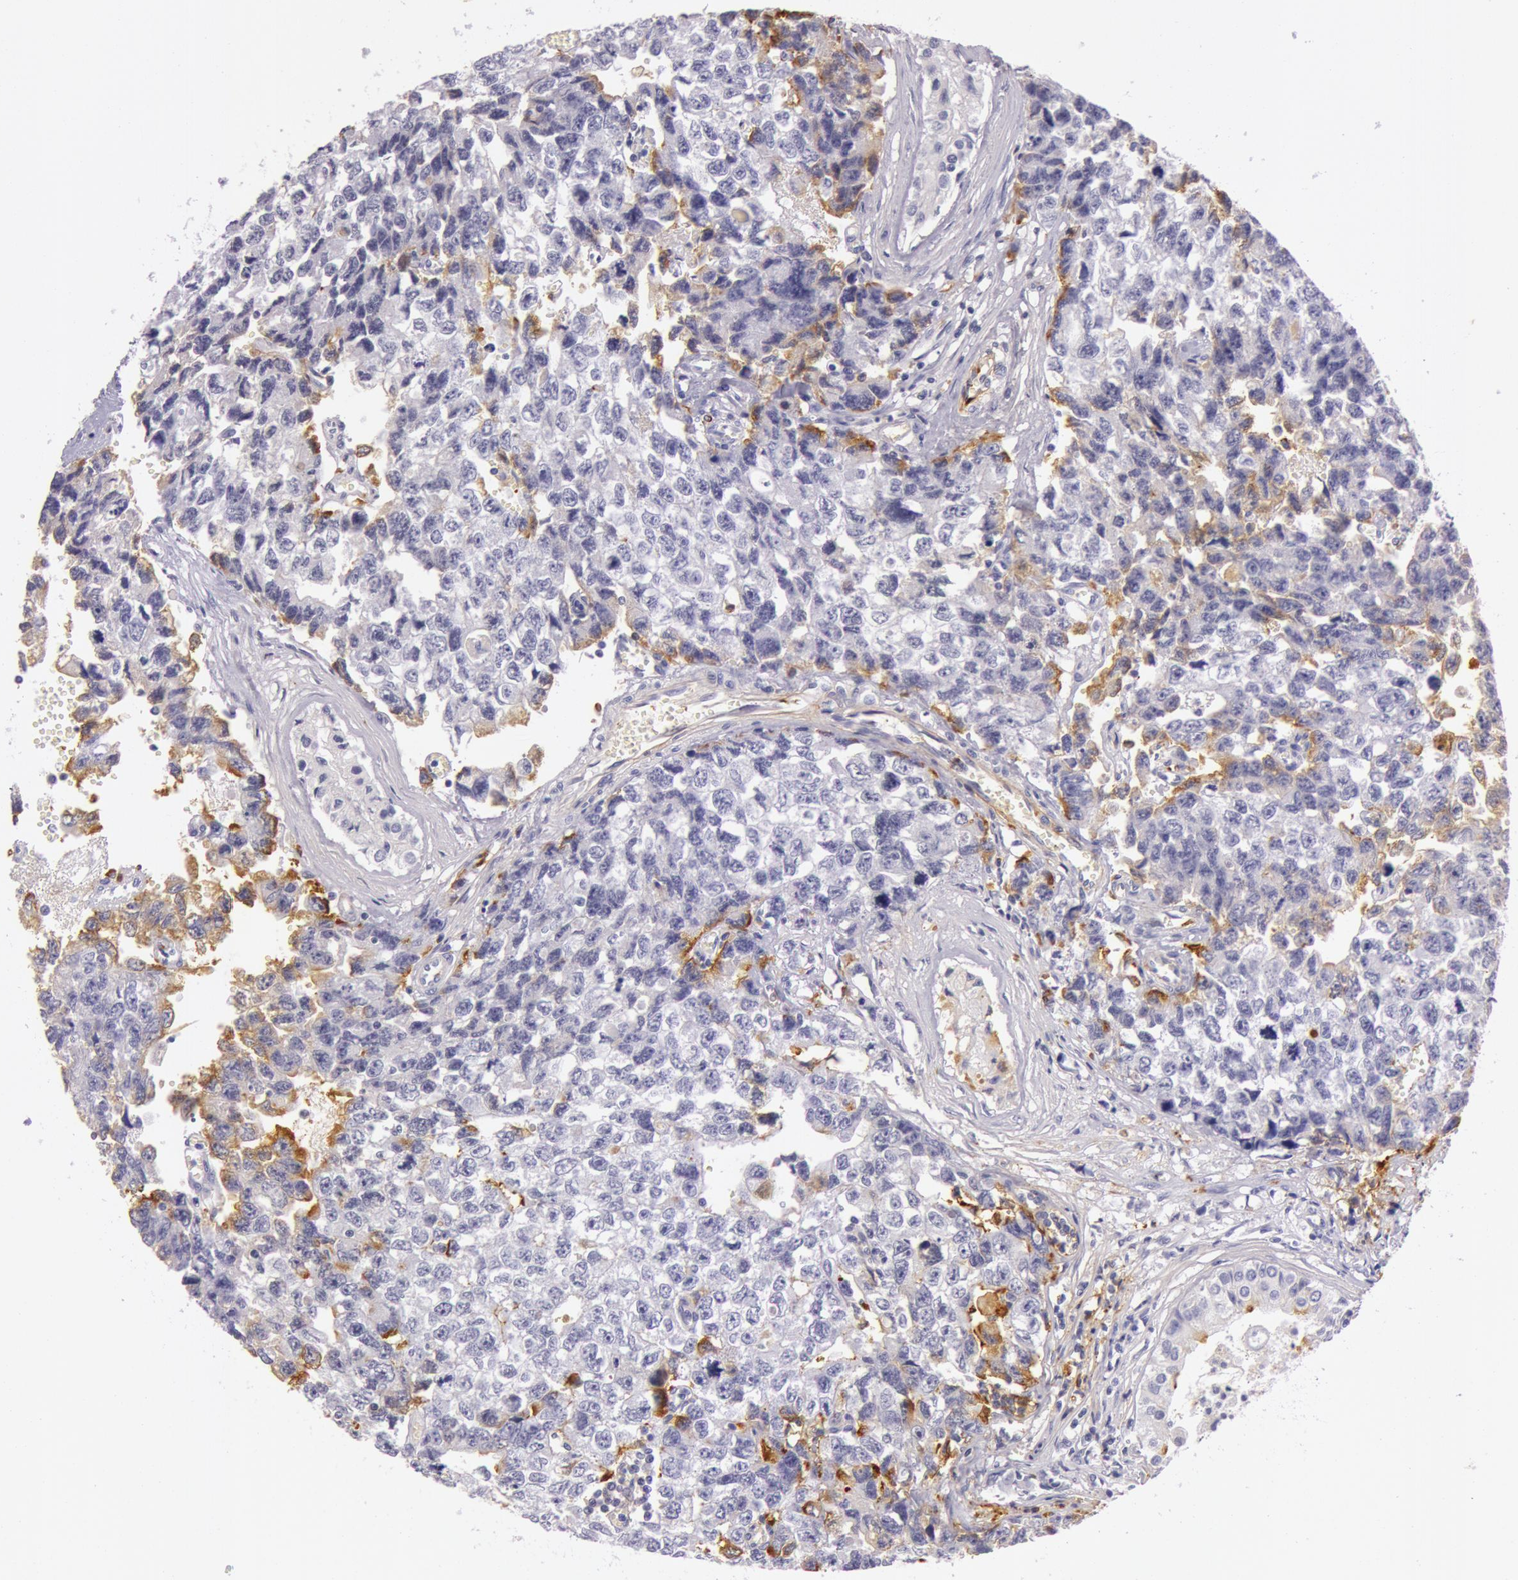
{"staining": {"intensity": "negative", "quantity": "none", "location": "none"}, "tissue": "testis cancer", "cell_type": "Tumor cells", "image_type": "cancer", "snomed": [{"axis": "morphology", "description": "Carcinoma, Embryonal, NOS"}, {"axis": "topography", "description": "Testis"}], "caption": "DAB (3,3'-diaminobenzidine) immunohistochemical staining of human embryonal carcinoma (testis) shows no significant positivity in tumor cells.", "gene": "C4BPA", "patient": {"sex": "male", "age": 31}}